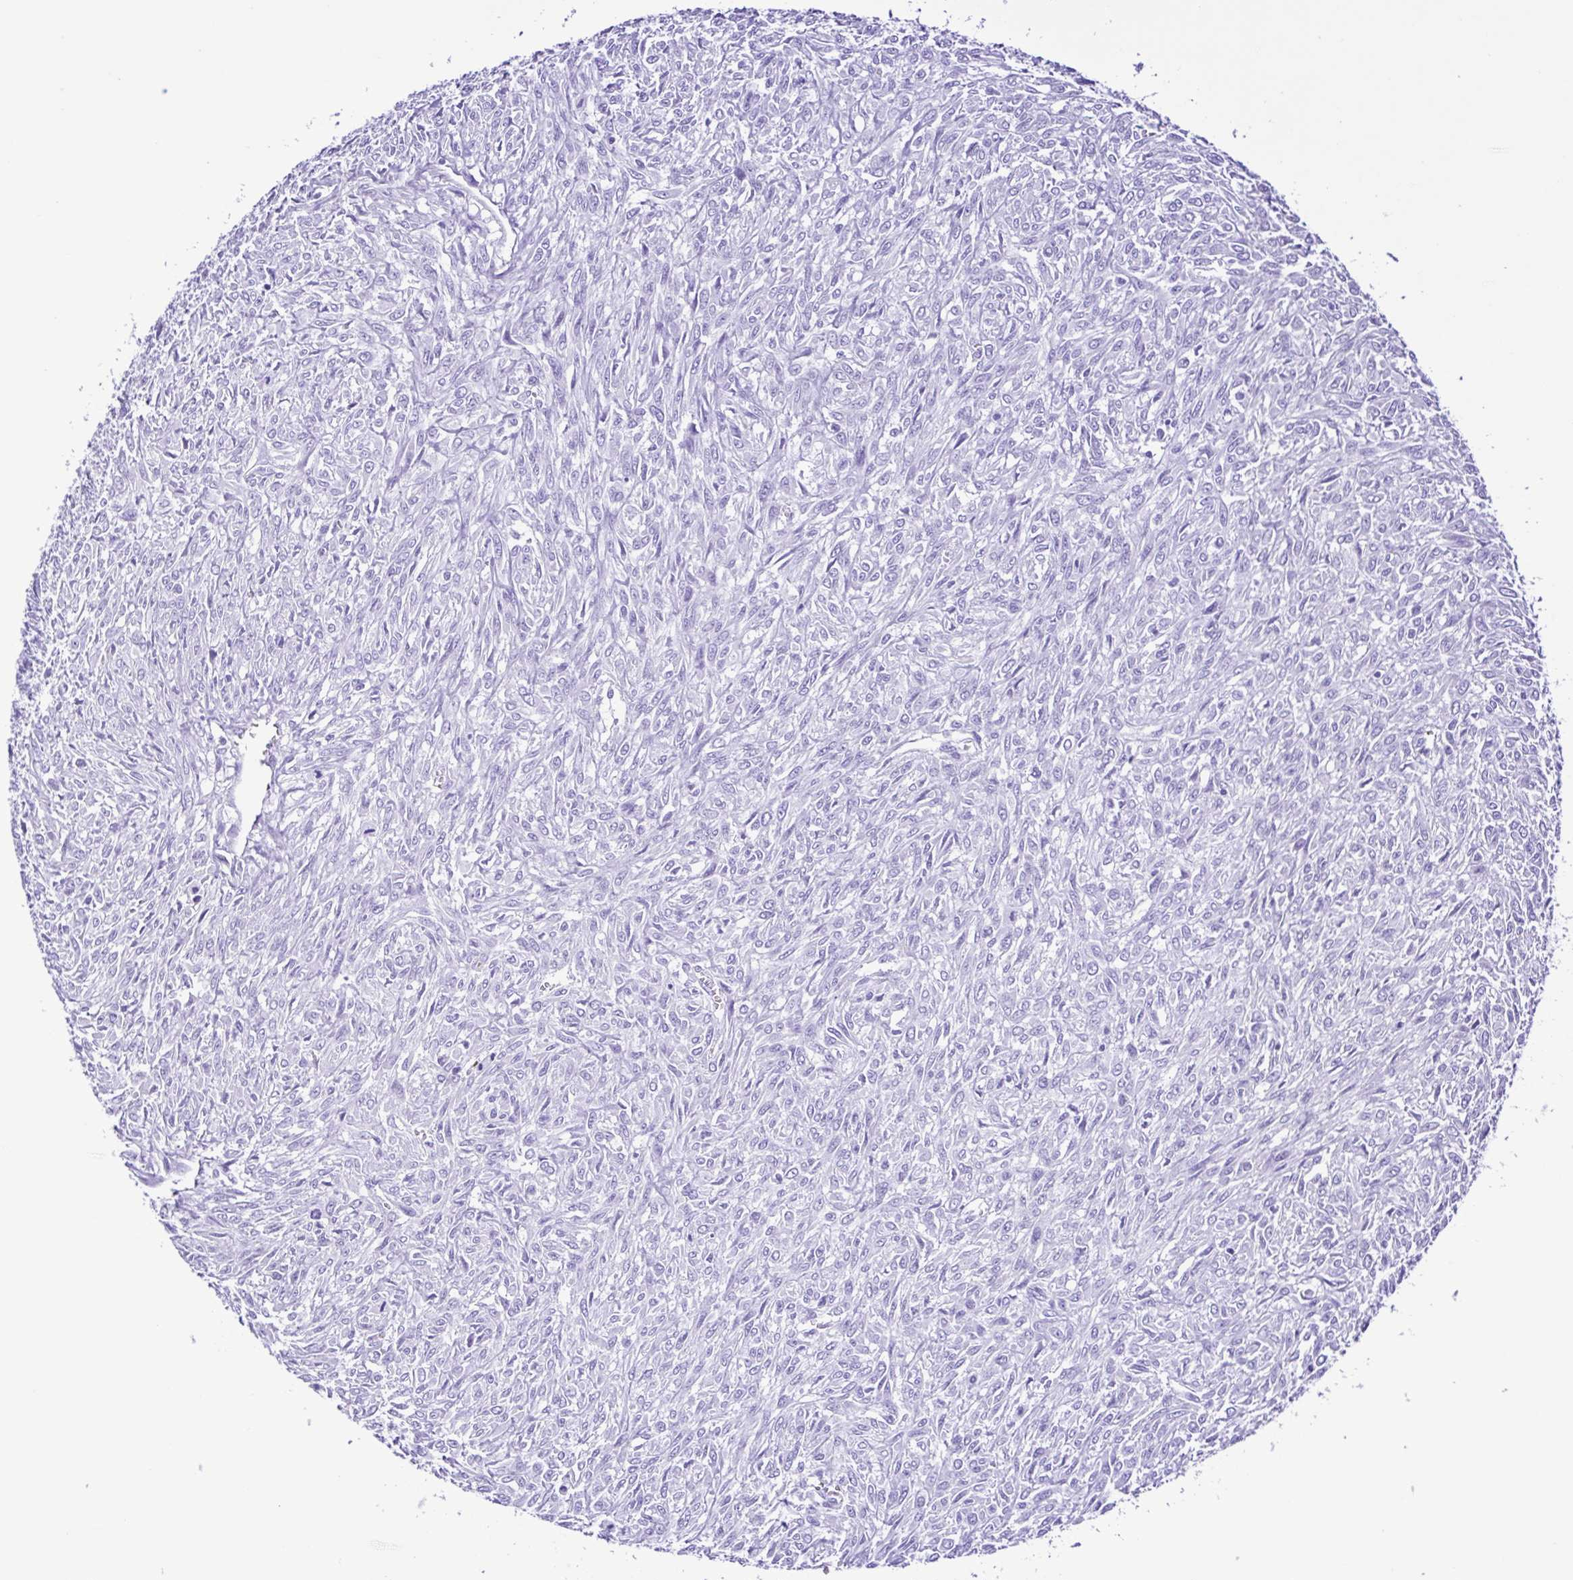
{"staining": {"intensity": "negative", "quantity": "none", "location": "none"}, "tissue": "renal cancer", "cell_type": "Tumor cells", "image_type": "cancer", "snomed": [{"axis": "morphology", "description": "Adenocarcinoma, NOS"}, {"axis": "topography", "description": "Kidney"}], "caption": "Immunohistochemistry image of human renal adenocarcinoma stained for a protein (brown), which exhibits no staining in tumor cells.", "gene": "SYT1", "patient": {"sex": "male", "age": 58}}